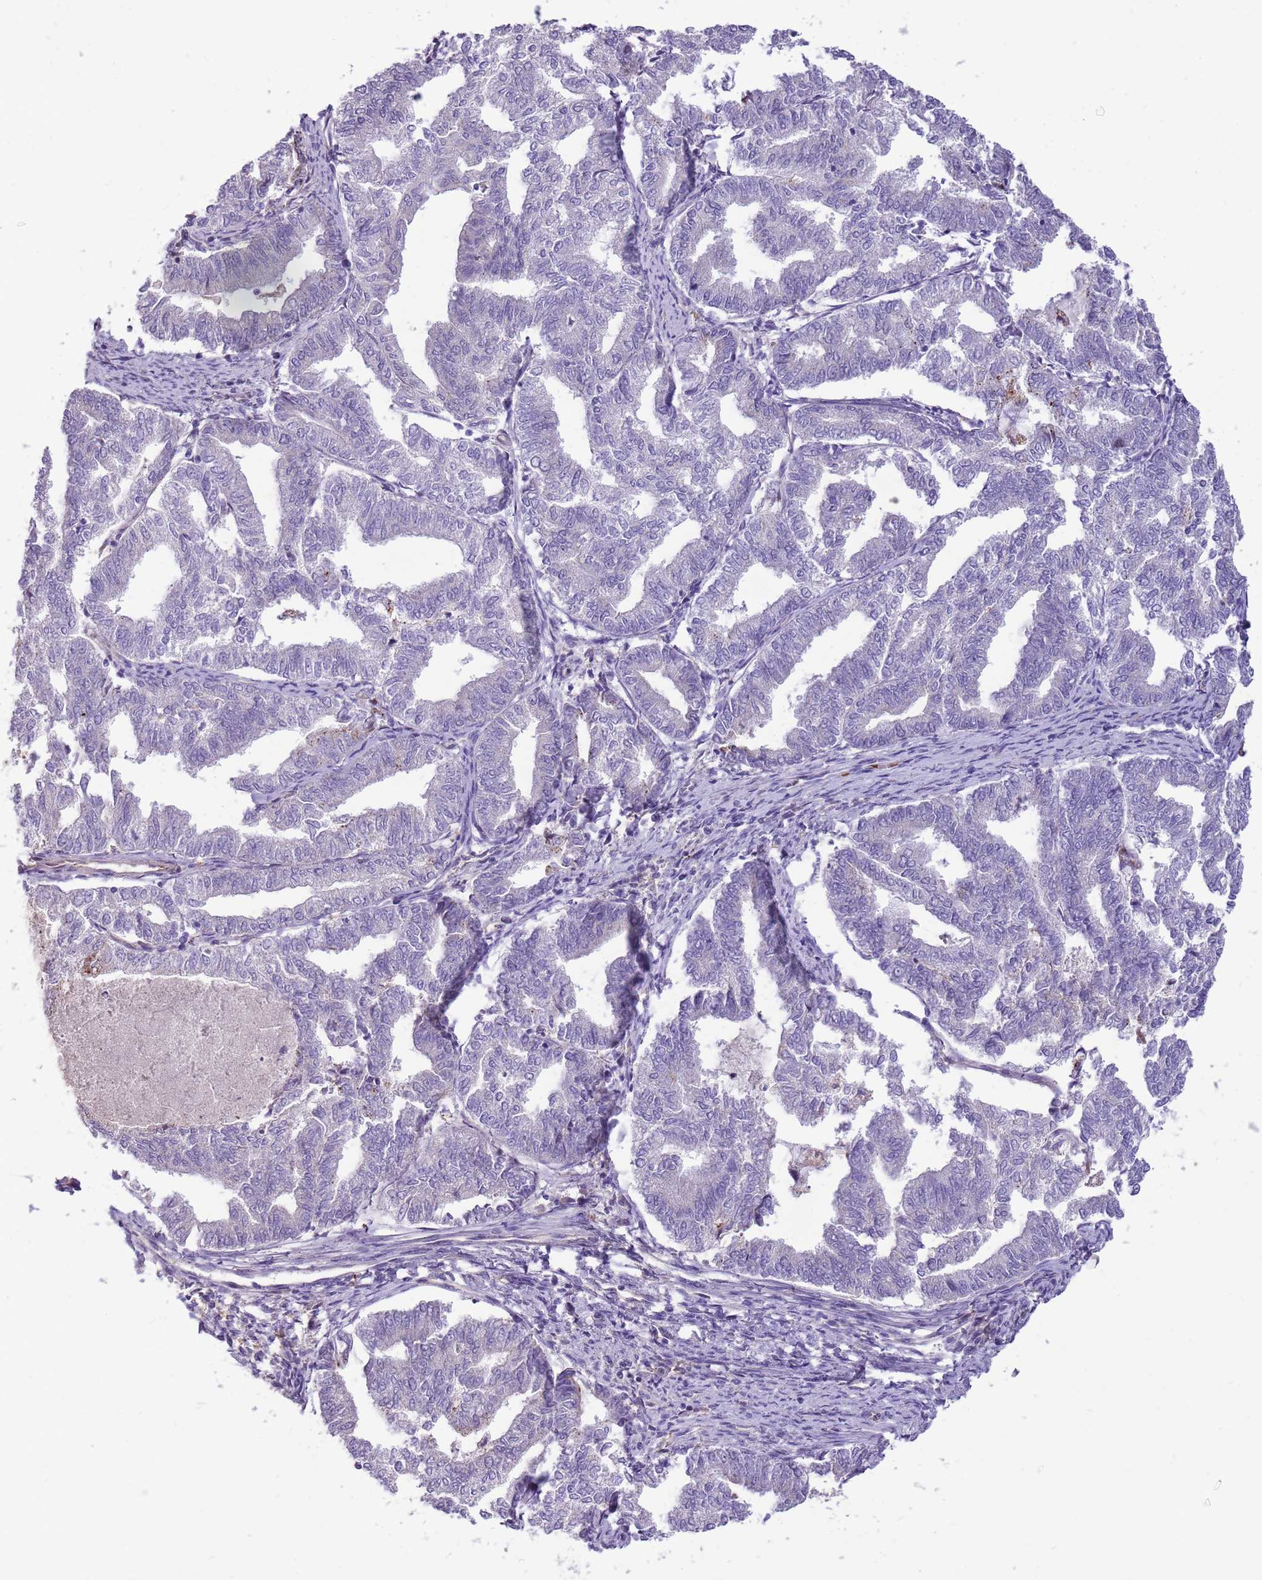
{"staining": {"intensity": "negative", "quantity": "none", "location": "none"}, "tissue": "endometrial cancer", "cell_type": "Tumor cells", "image_type": "cancer", "snomed": [{"axis": "morphology", "description": "Adenocarcinoma, NOS"}, {"axis": "topography", "description": "Endometrium"}], "caption": "This is an immunohistochemistry histopathology image of human adenocarcinoma (endometrial). There is no expression in tumor cells.", "gene": "NTN4", "patient": {"sex": "female", "age": 79}}